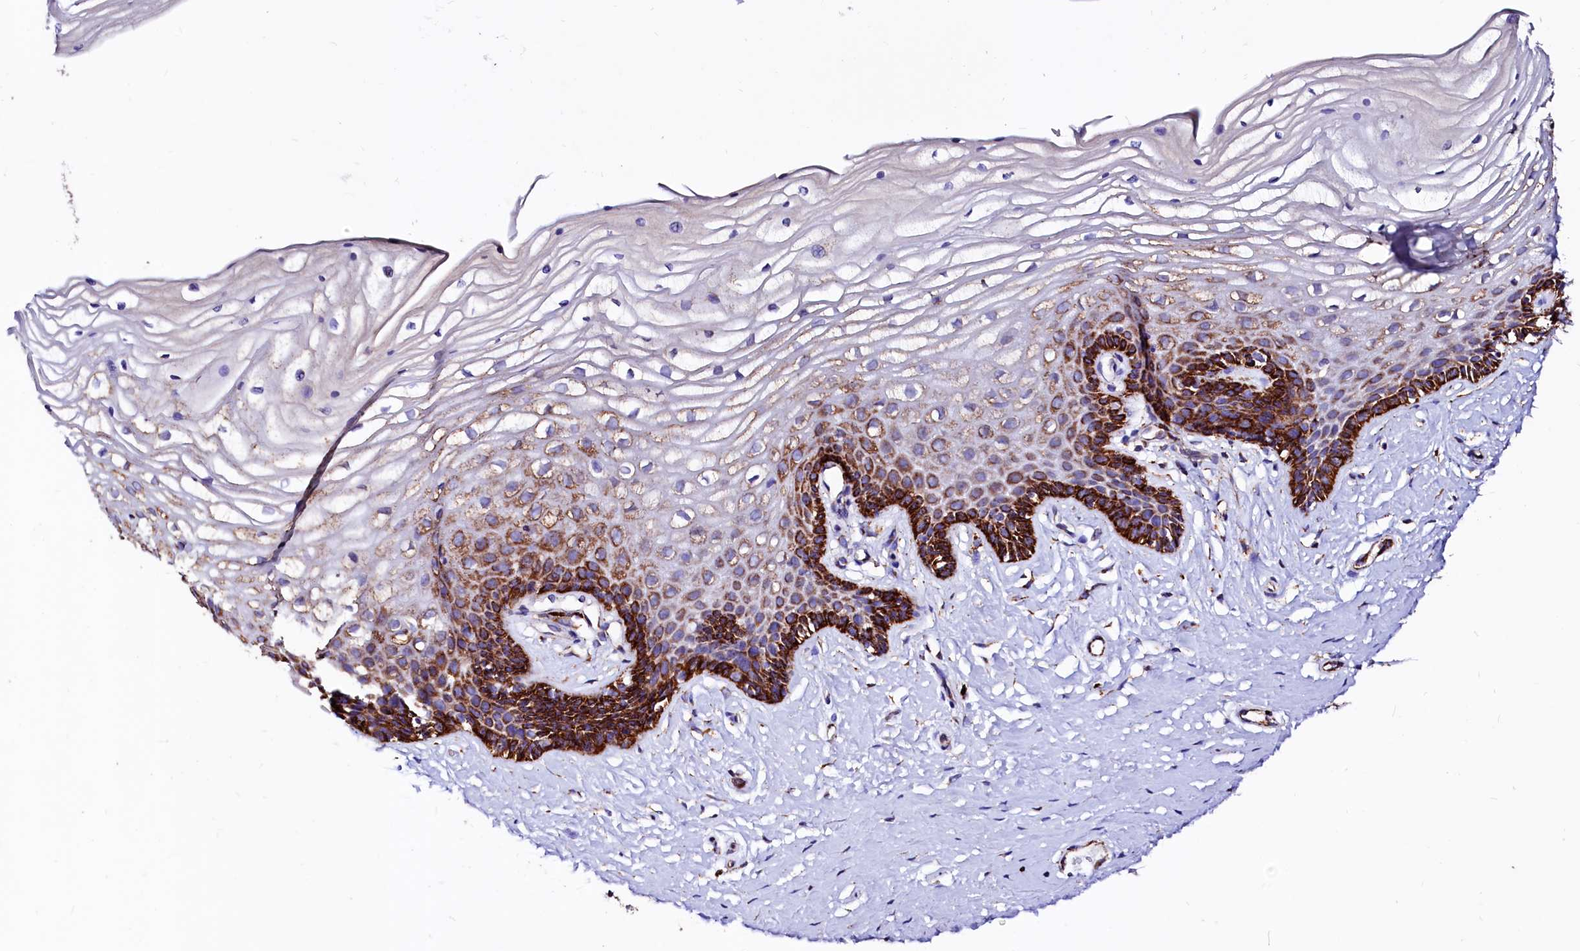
{"staining": {"intensity": "strong", "quantity": "25%-75%", "location": "cytoplasmic/membranous"}, "tissue": "vagina", "cell_type": "Squamous epithelial cells", "image_type": "normal", "snomed": [{"axis": "morphology", "description": "Normal tissue, NOS"}, {"axis": "topography", "description": "Vagina"}, {"axis": "topography", "description": "Cervix"}], "caption": "Immunohistochemical staining of benign human vagina shows 25%-75% levels of strong cytoplasmic/membranous protein expression in about 25%-75% of squamous epithelial cells. (brown staining indicates protein expression, while blue staining denotes nuclei).", "gene": "MAOB", "patient": {"sex": "female", "age": 40}}